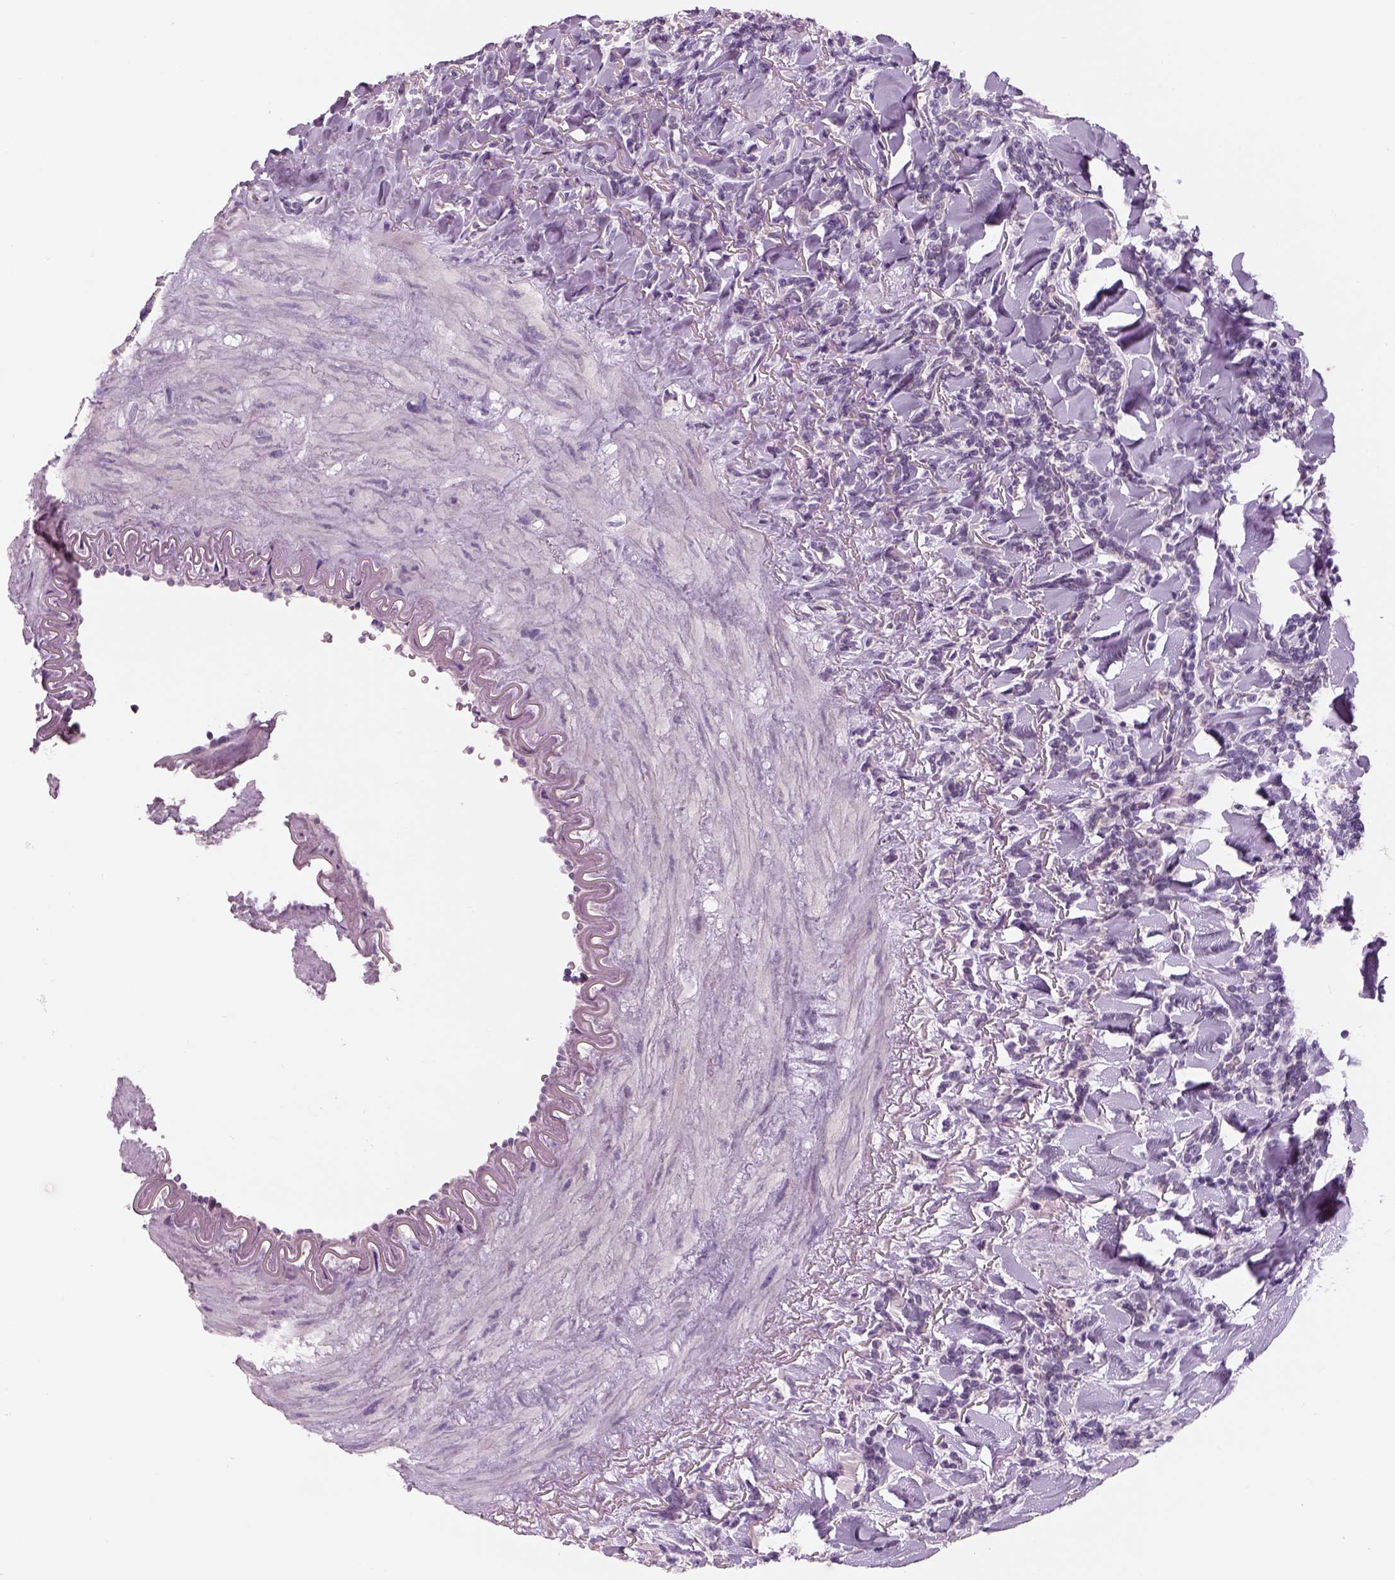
{"staining": {"intensity": "negative", "quantity": "none", "location": "none"}, "tissue": "lymphoma", "cell_type": "Tumor cells", "image_type": "cancer", "snomed": [{"axis": "morphology", "description": "Malignant lymphoma, non-Hodgkin's type, Low grade"}, {"axis": "topography", "description": "Lymph node"}], "caption": "This is an immunohistochemistry image of human lymphoma. There is no staining in tumor cells.", "gene": "KCNMB4", "patient": {"sex": "female", "age": 56}}